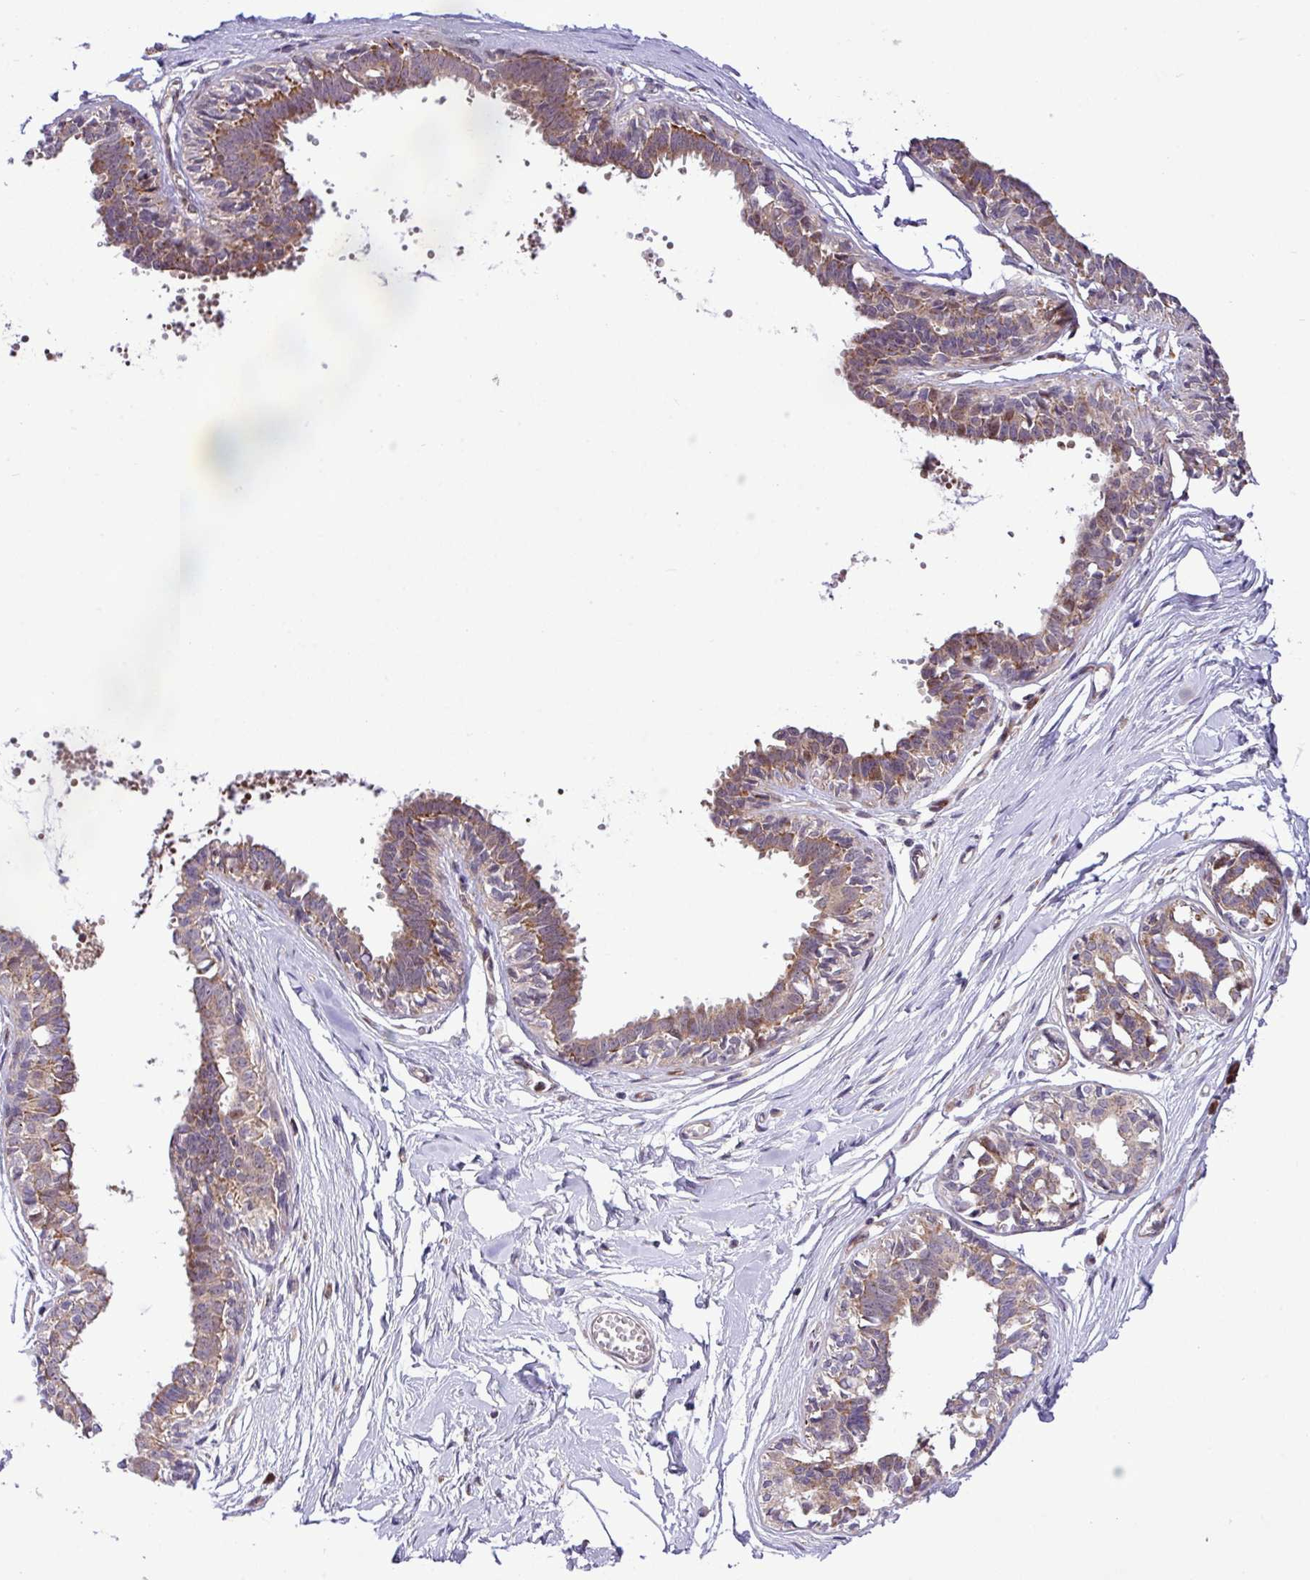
{"staining": {"intensity": "negative", "quantity": "none", "location": "none"}, "tissue": "breast", "cell_type": "Adipocytes", "image_type": "normal", "snomed": [{"axis": "morphology", "description": "Normal tissue, NOS"}, {"axis": "topography", "description": "Breast"}], "caption": "This micrograph is of normal breast stained with immunohistochemistry to label a protein in brown with the nuclei are counter-stained blue. There is no positivity in adipocytes.", "gene": "B3GNT9", "patient": {"sex": "female", "age": 27}}